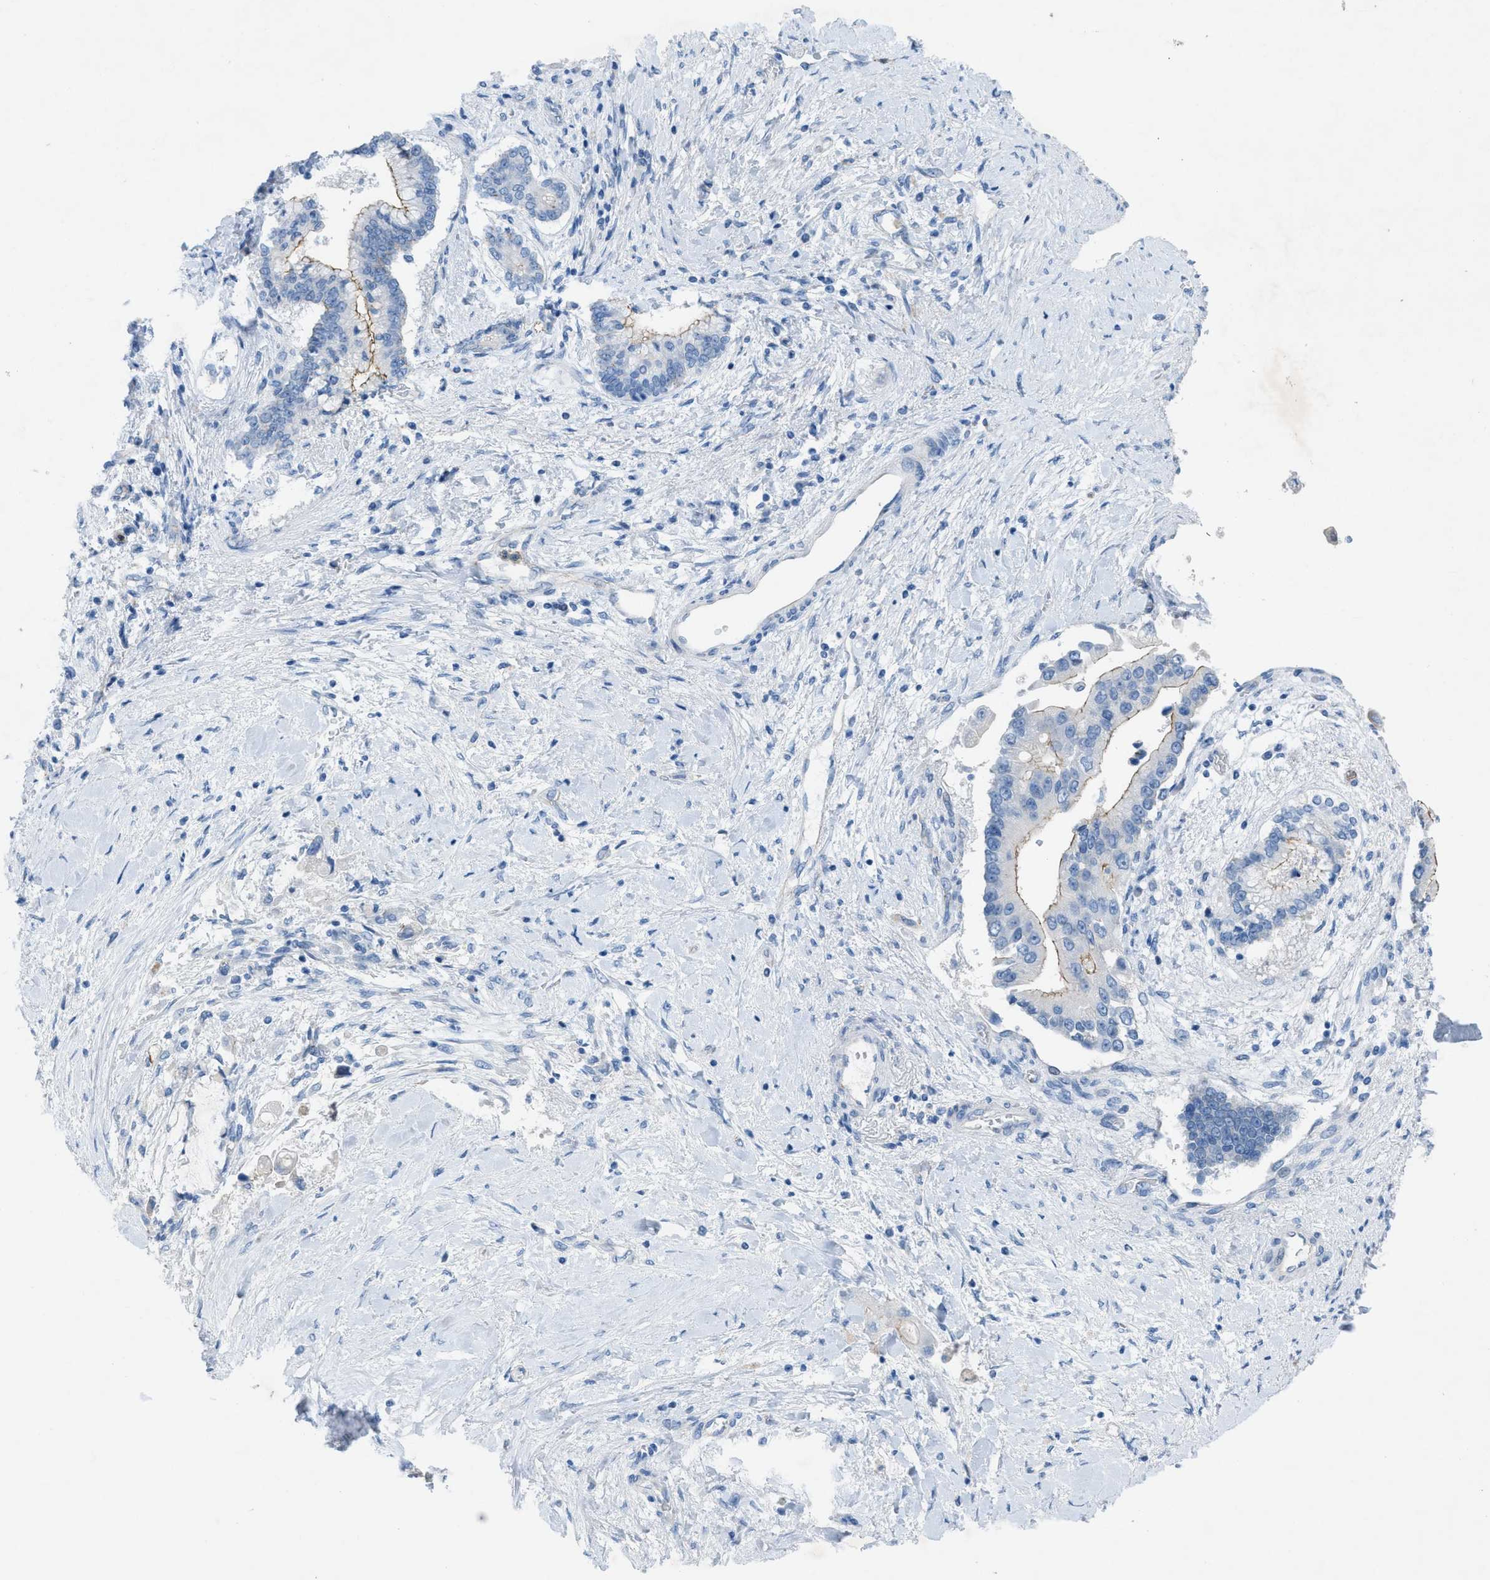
{"staining": {"intensity": "weak", "quantity": "25%-75%", "location": "cytoplasmic/membranous"}, "tissue": "liver cancer", "cell_type": "Tumor cells", "image_type": "cancer", "snomed": [{"axis": "morphology", "description": "Cholangiocarcinoma"}, {"axis": "topography", "description": "Liver"}], "caption": "Liver cancer stained with DAB (3,3'-diaminobenzidine) IHC reveals low levels of weak cytoplasmic/membranous expression in approximately 25%-75% of tumor cells. (Brightfield microscopy of DAB IHC at high magnification).", "gene": "CRB3", "patient": {"sex": "male", "age": 50}}